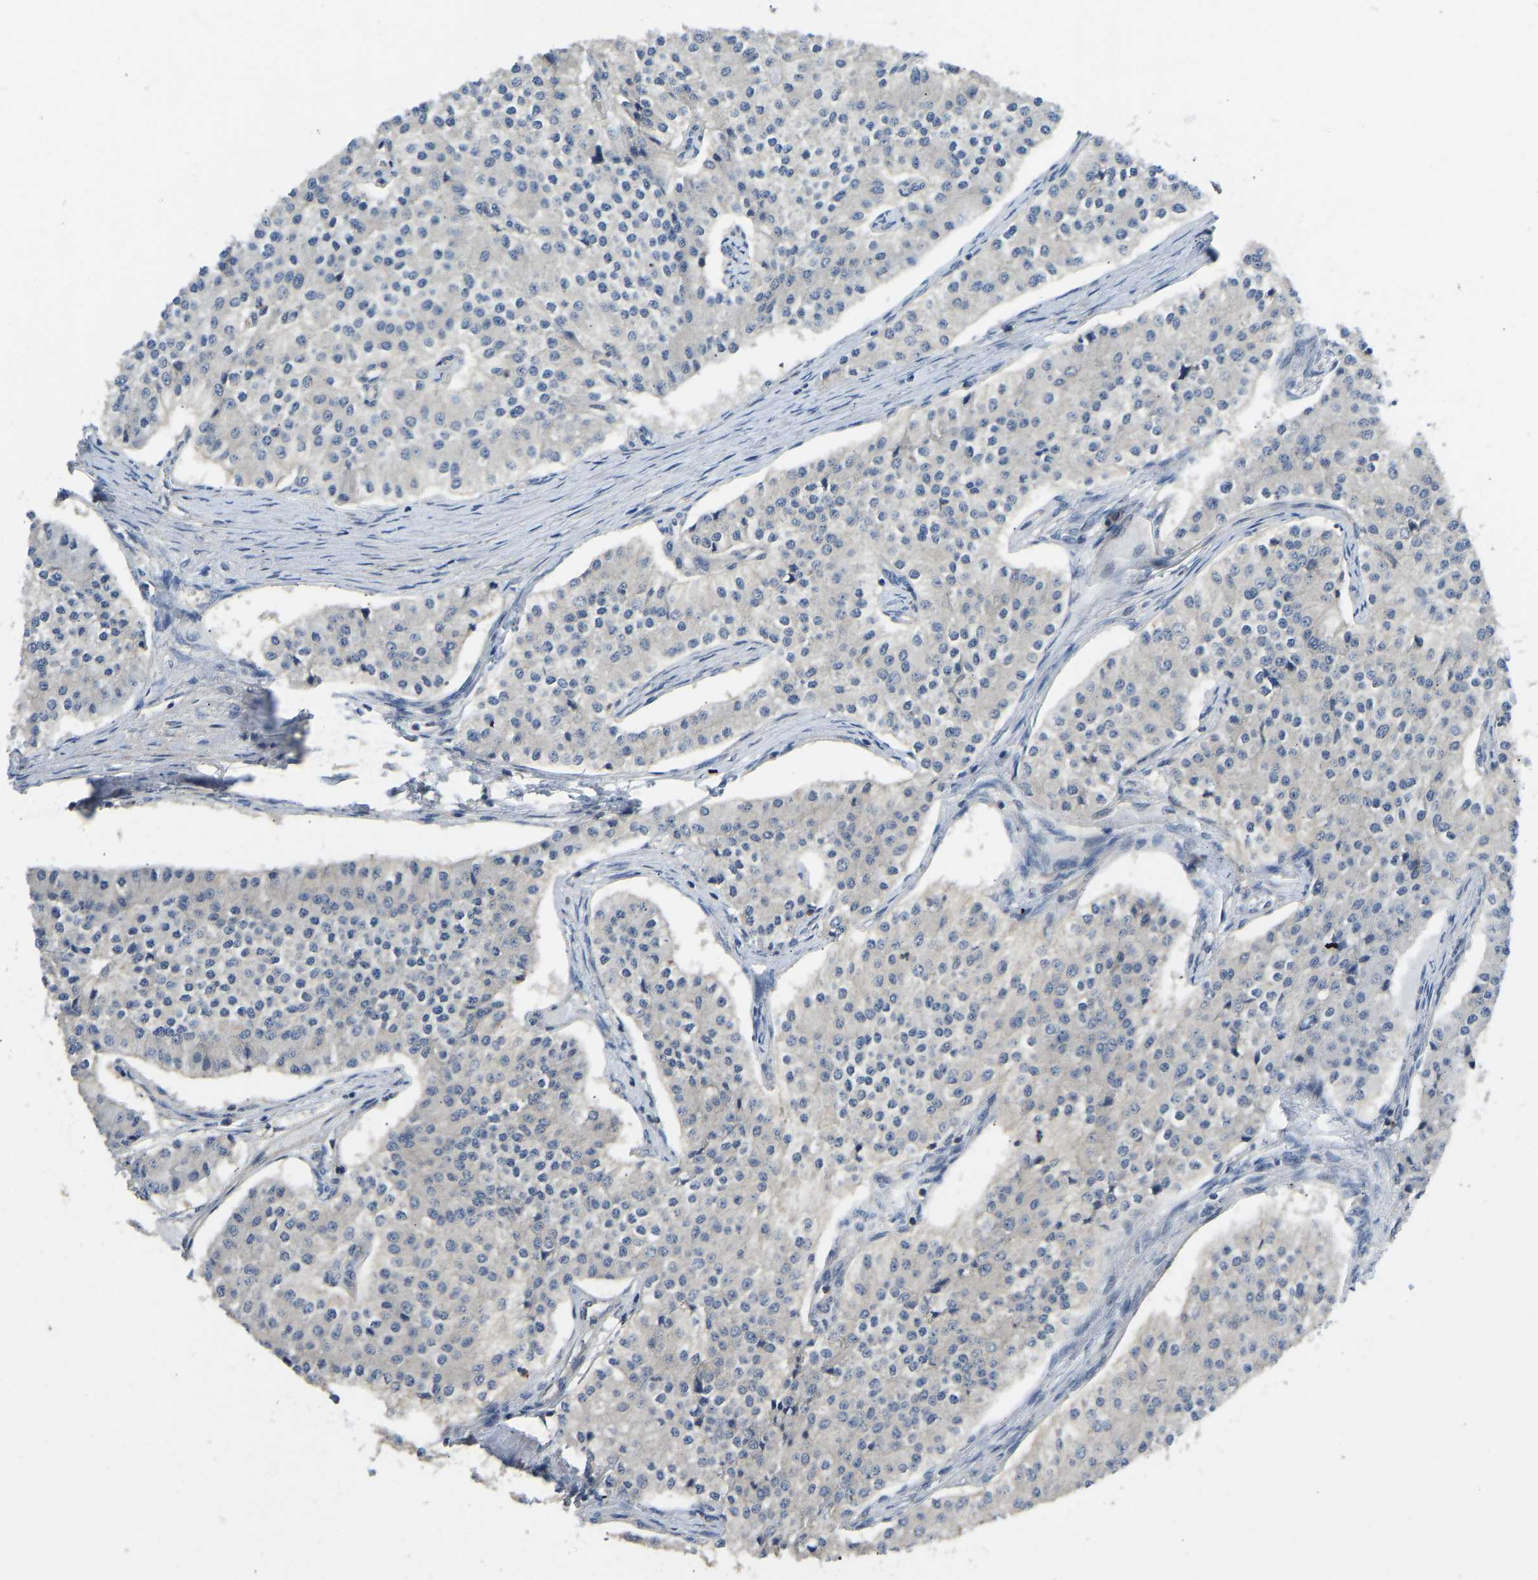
{"staining": {"intensity": "negative", "quantity": "none", "location": "none"}, "tissue": "carcinoid", "cell_type": "Tumor cells", "image_type": "cancer", "snomed": [{"axis": "morphology", "description": "Carcinoid, malignant, NOS"}, {"axis": "topography", "description": "Colon"}], "caption": "Carcinoid stained for a protein using immunohistochemistry shows no staining tumor cells.", "gene": "NDRG3", "patient": {"sex": "female", "age": 52}}